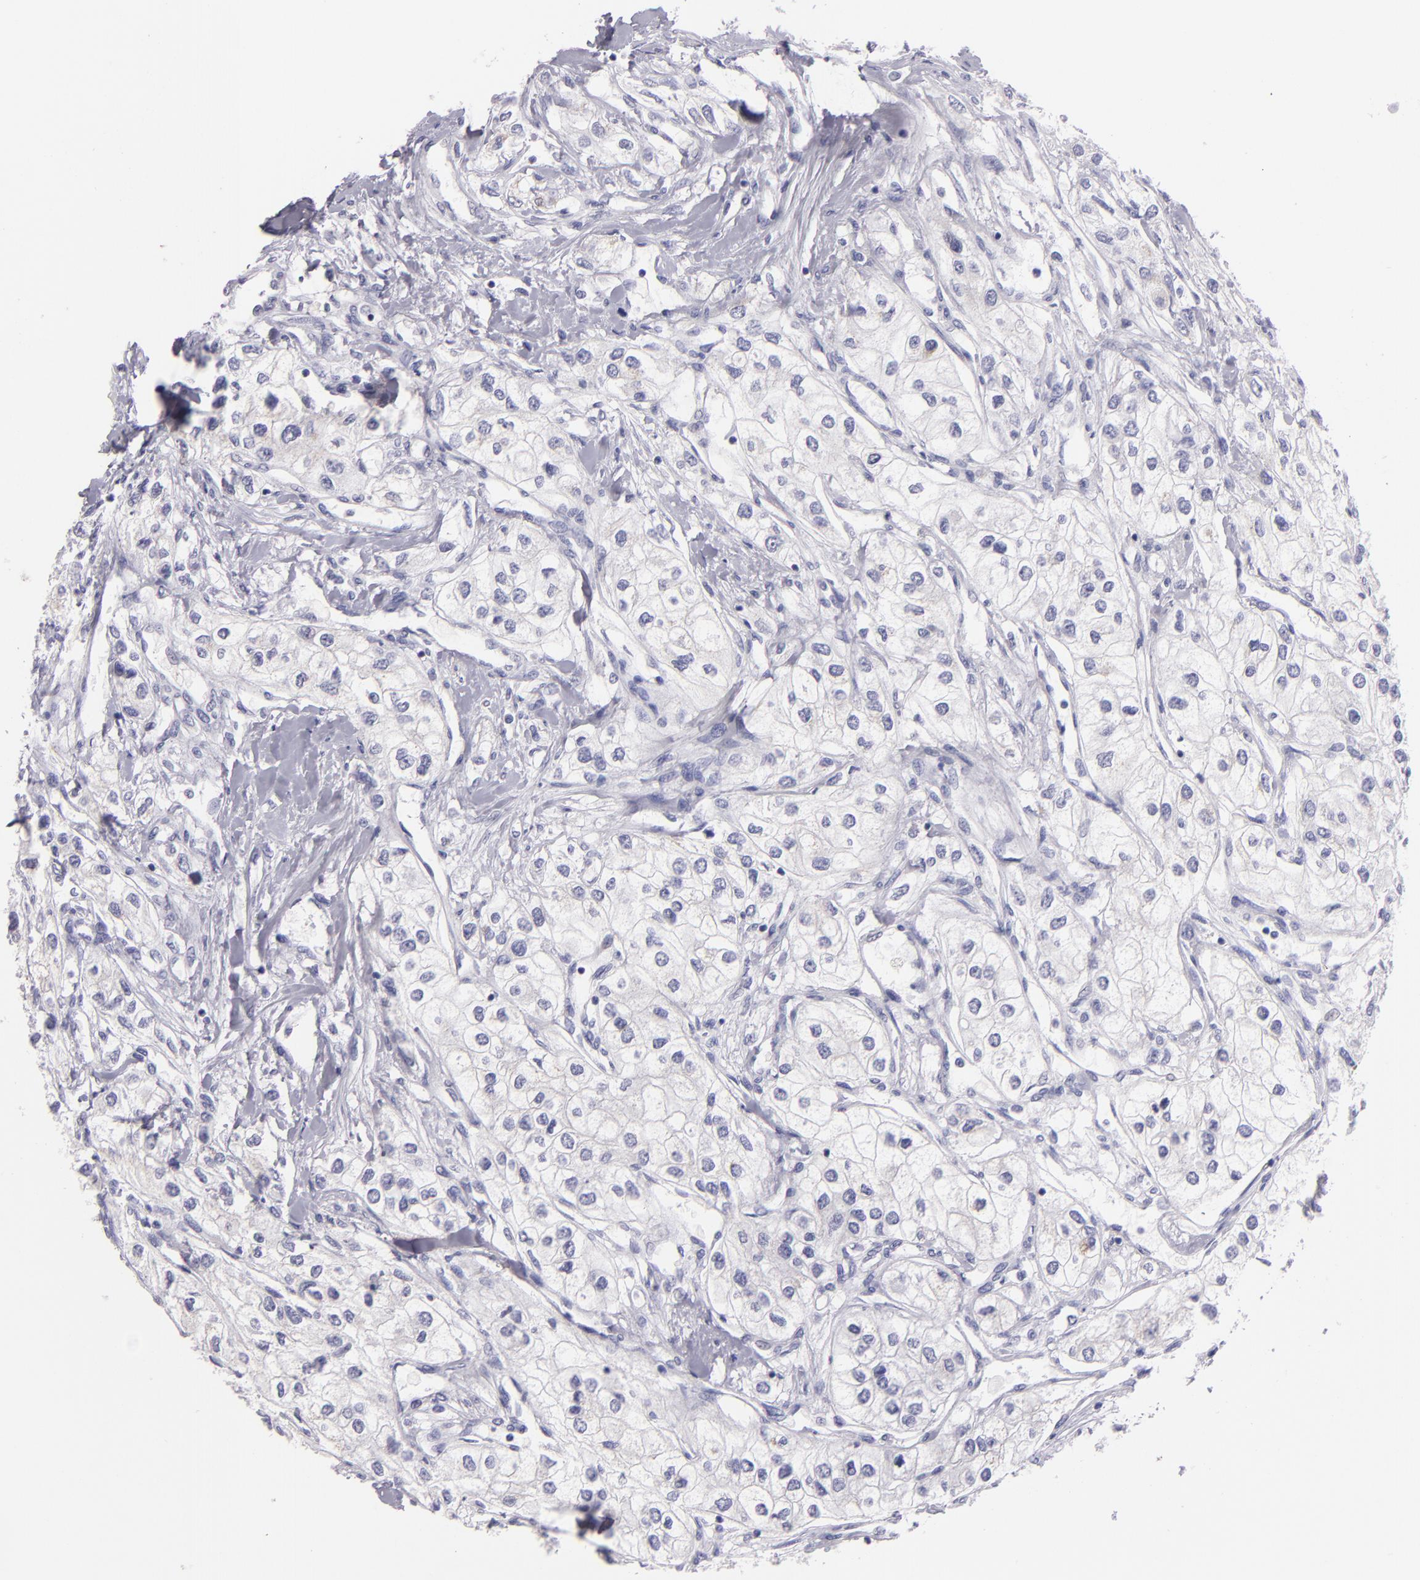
{"staining": {"intensity": "negative", "quantity": "none", "location": "none"}, "tissue": "renal cancer", "cell_type": "Tumor cells", "image_type": "cancer", "snomed": [{"axis": "morphology", "description": "Adenocarcinoma, NOS"}, {"axis": "topography", "description": "Kidney"}], "caption": "DAB (3,3'-diaminobenzidine) immunohistochemical staining of human renal cancer (adenocarcinoma) exhibits no significant positivity in tumor cells.", "gene": "MUC5AC", "patient": {"sex": "male", "age": 57}}